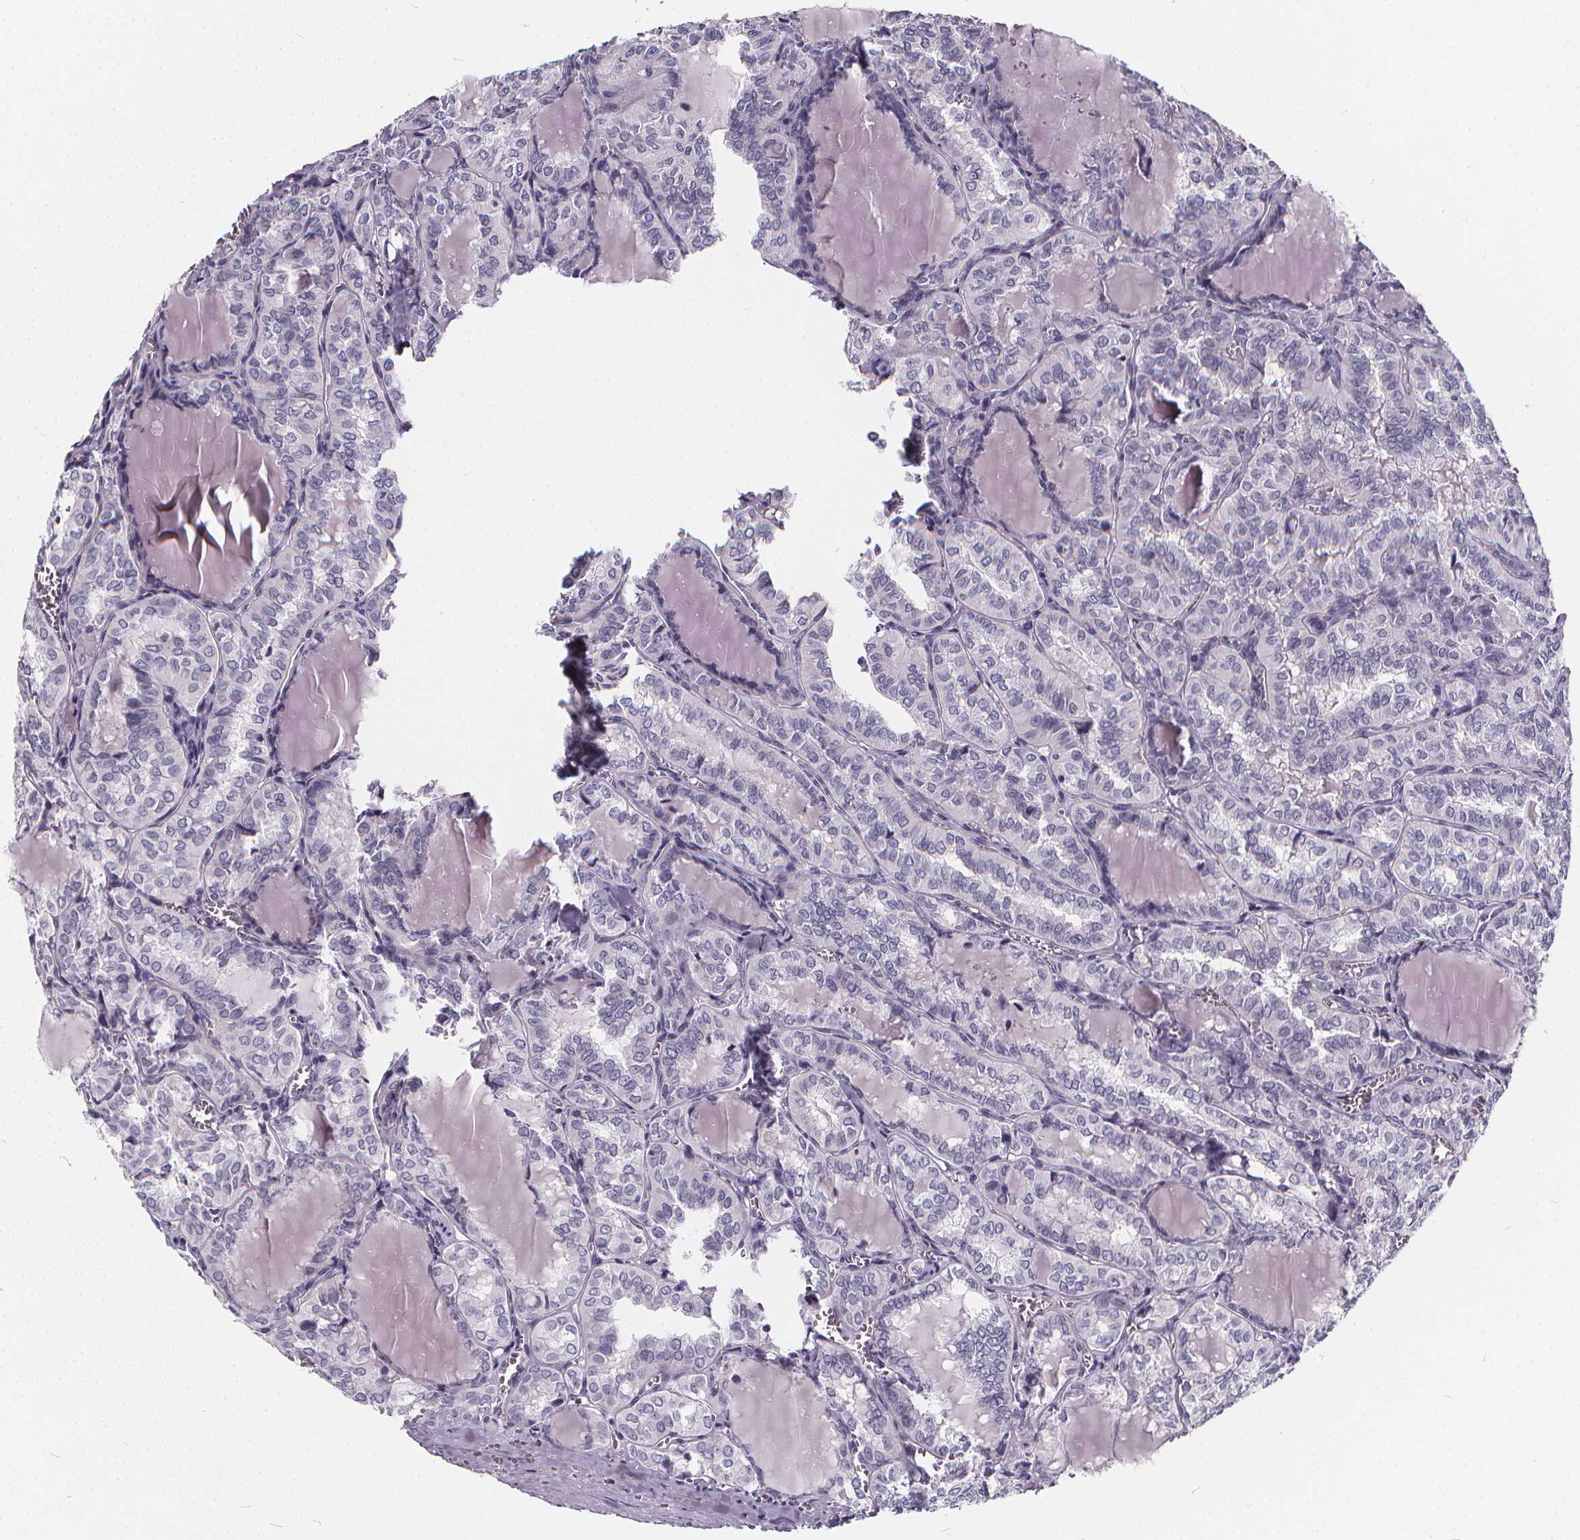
{"staining": {"intensity": "negative", "quantity": "none", "location": "none"}, "tissue": "thyroid cancer", "cell_type": "Tumor cells", "image_type": "cancer", "snomed": [{"axis": "morphology", "description": "Papillary adenocarcinoma, NOS"}, {"axis": "topography", "description": "Thyroid gland"}], "caption": "Photomicrograph shows no protein staining in tumor cells of thyroid cancer (papillary adenocarcinoma) tissue. The staining was performed using DAB (3,3'-diaminobenzidine) to visualize the protein expression in brown, while the nuclei were stained in blue with hematoxylin (Magnification: 20x).", "gene": "SPEF2", "patient": {"sex": "female", "age": 41}}